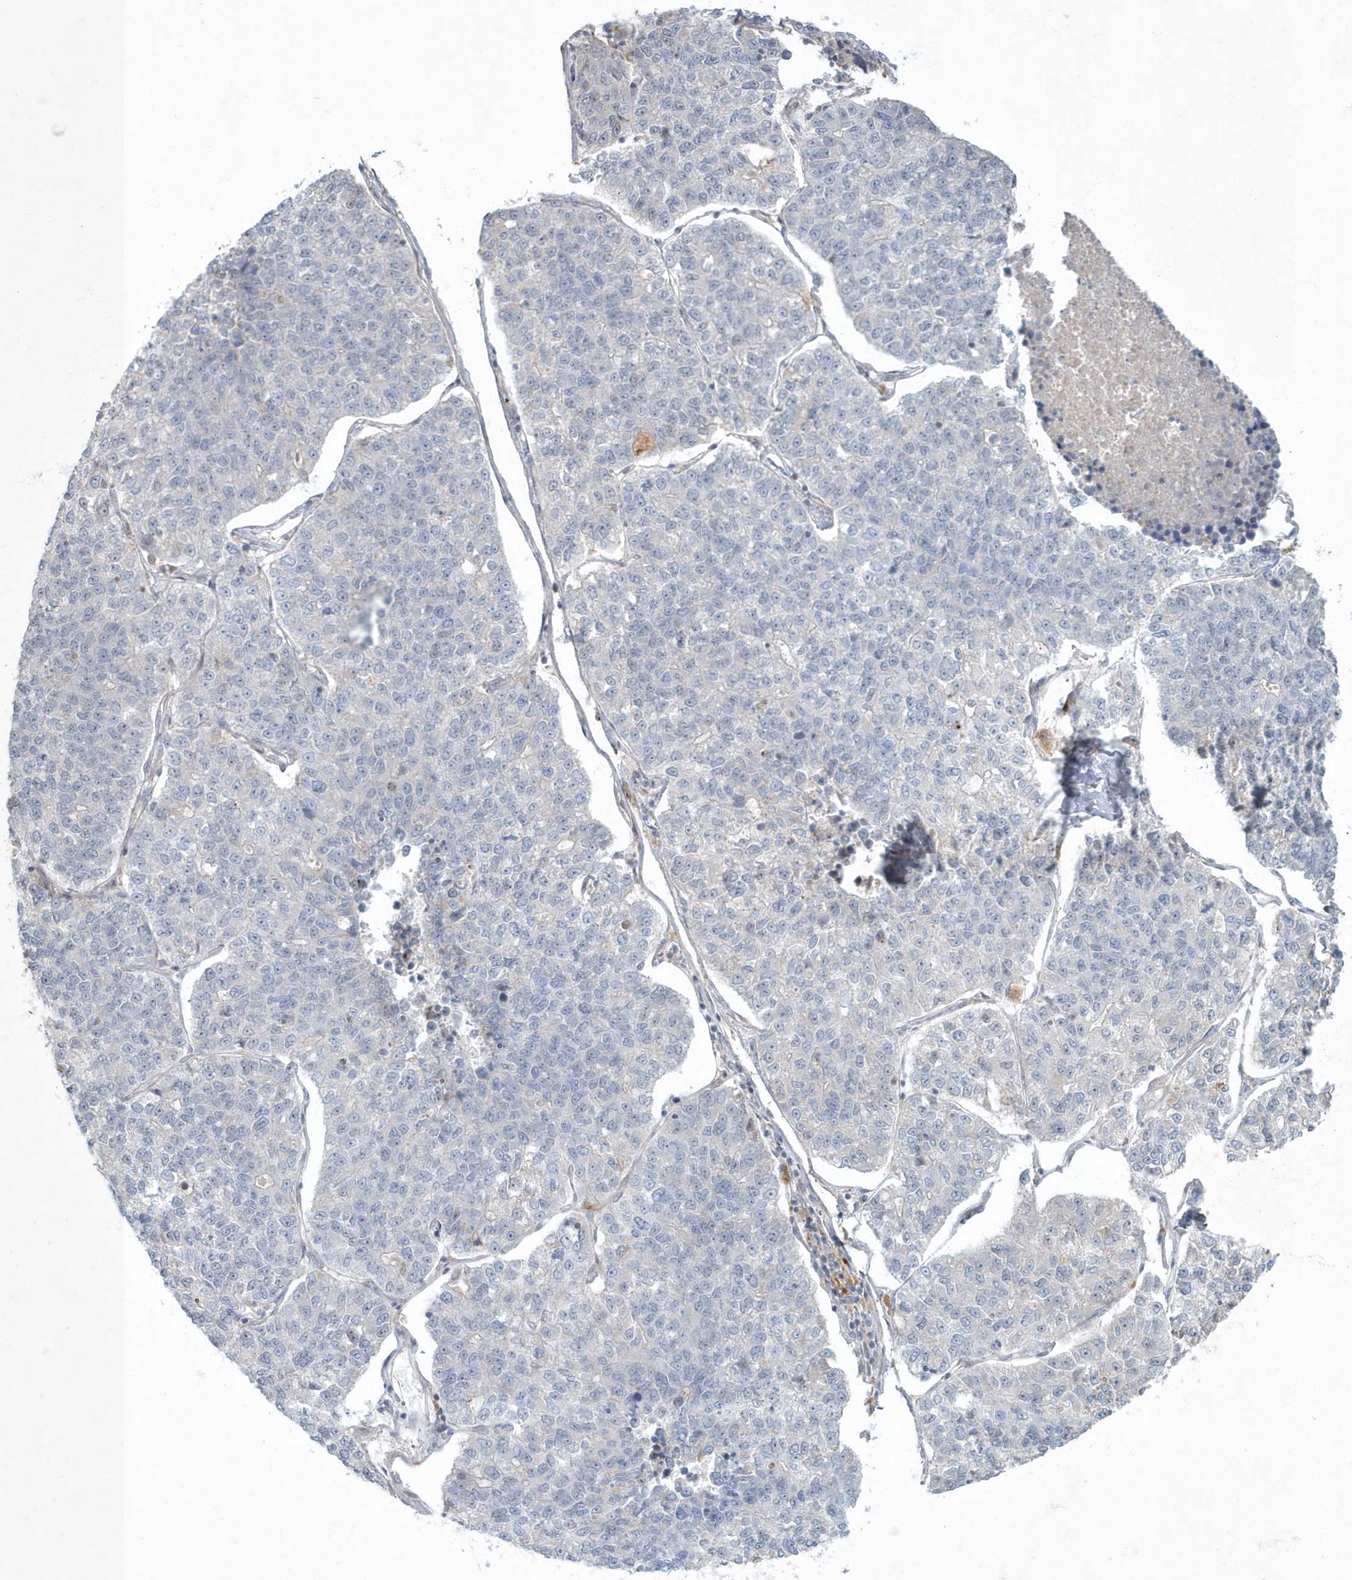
{"staining": {"intensity": "negative", "quantity": "none", "location": "none"}, "tissue": "lung cancer", "cell_type": "Tumor cells", "image_type": "cancer", "snomed": [{"axis": "morphology", "description": "Adenocarcinoma, NOS"}, {"axis": "topography", "description": "Lung"}], "caption": "Tumor cells show no significant protein expression in lung cancer.", "gene": "ARHGEF38", "patient": {"sex": "male", "age": 49}}